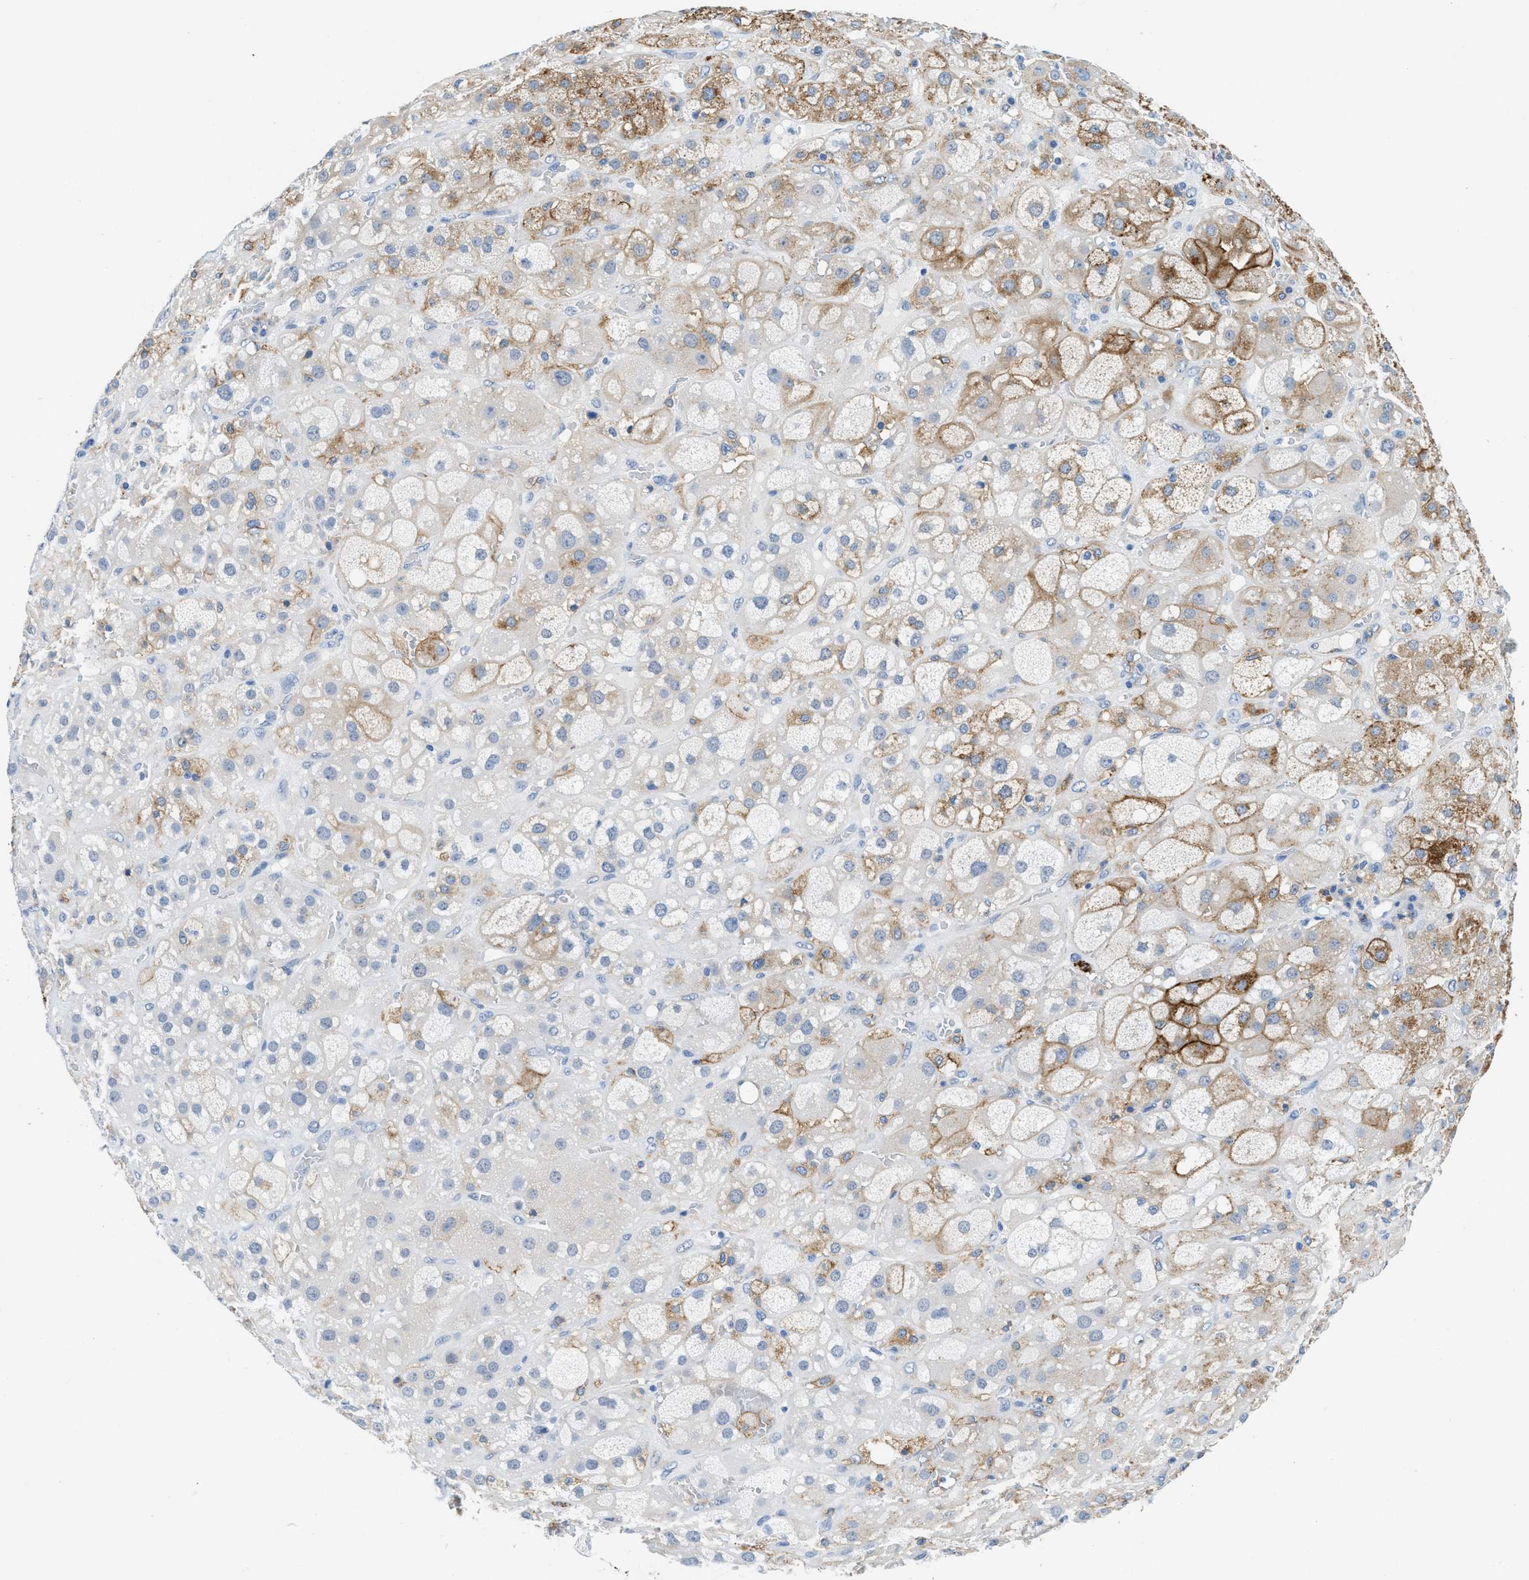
{"staining": {"intensity": "moderate", "quantity": "<25%", "location": "cytoplasmic/membranous"}, "tissue": "adrenal gland", "cell_type": "Glandular cells", "image_type": "normal", "snomed": [{"axis": "morphology", "description": "Normal tissue, NOS"}, {"axis": "topography", "description": "Adrenal gland"}], "caption": "An IHC photomicrograph of unremarkable tissue is shown. Protein staining in brown shows moderate cytoplasmic/membranous positivity in adrenal gland within glandular cells.", "gene": "CD226", "patient": {"sex": "female", "age": 47}}